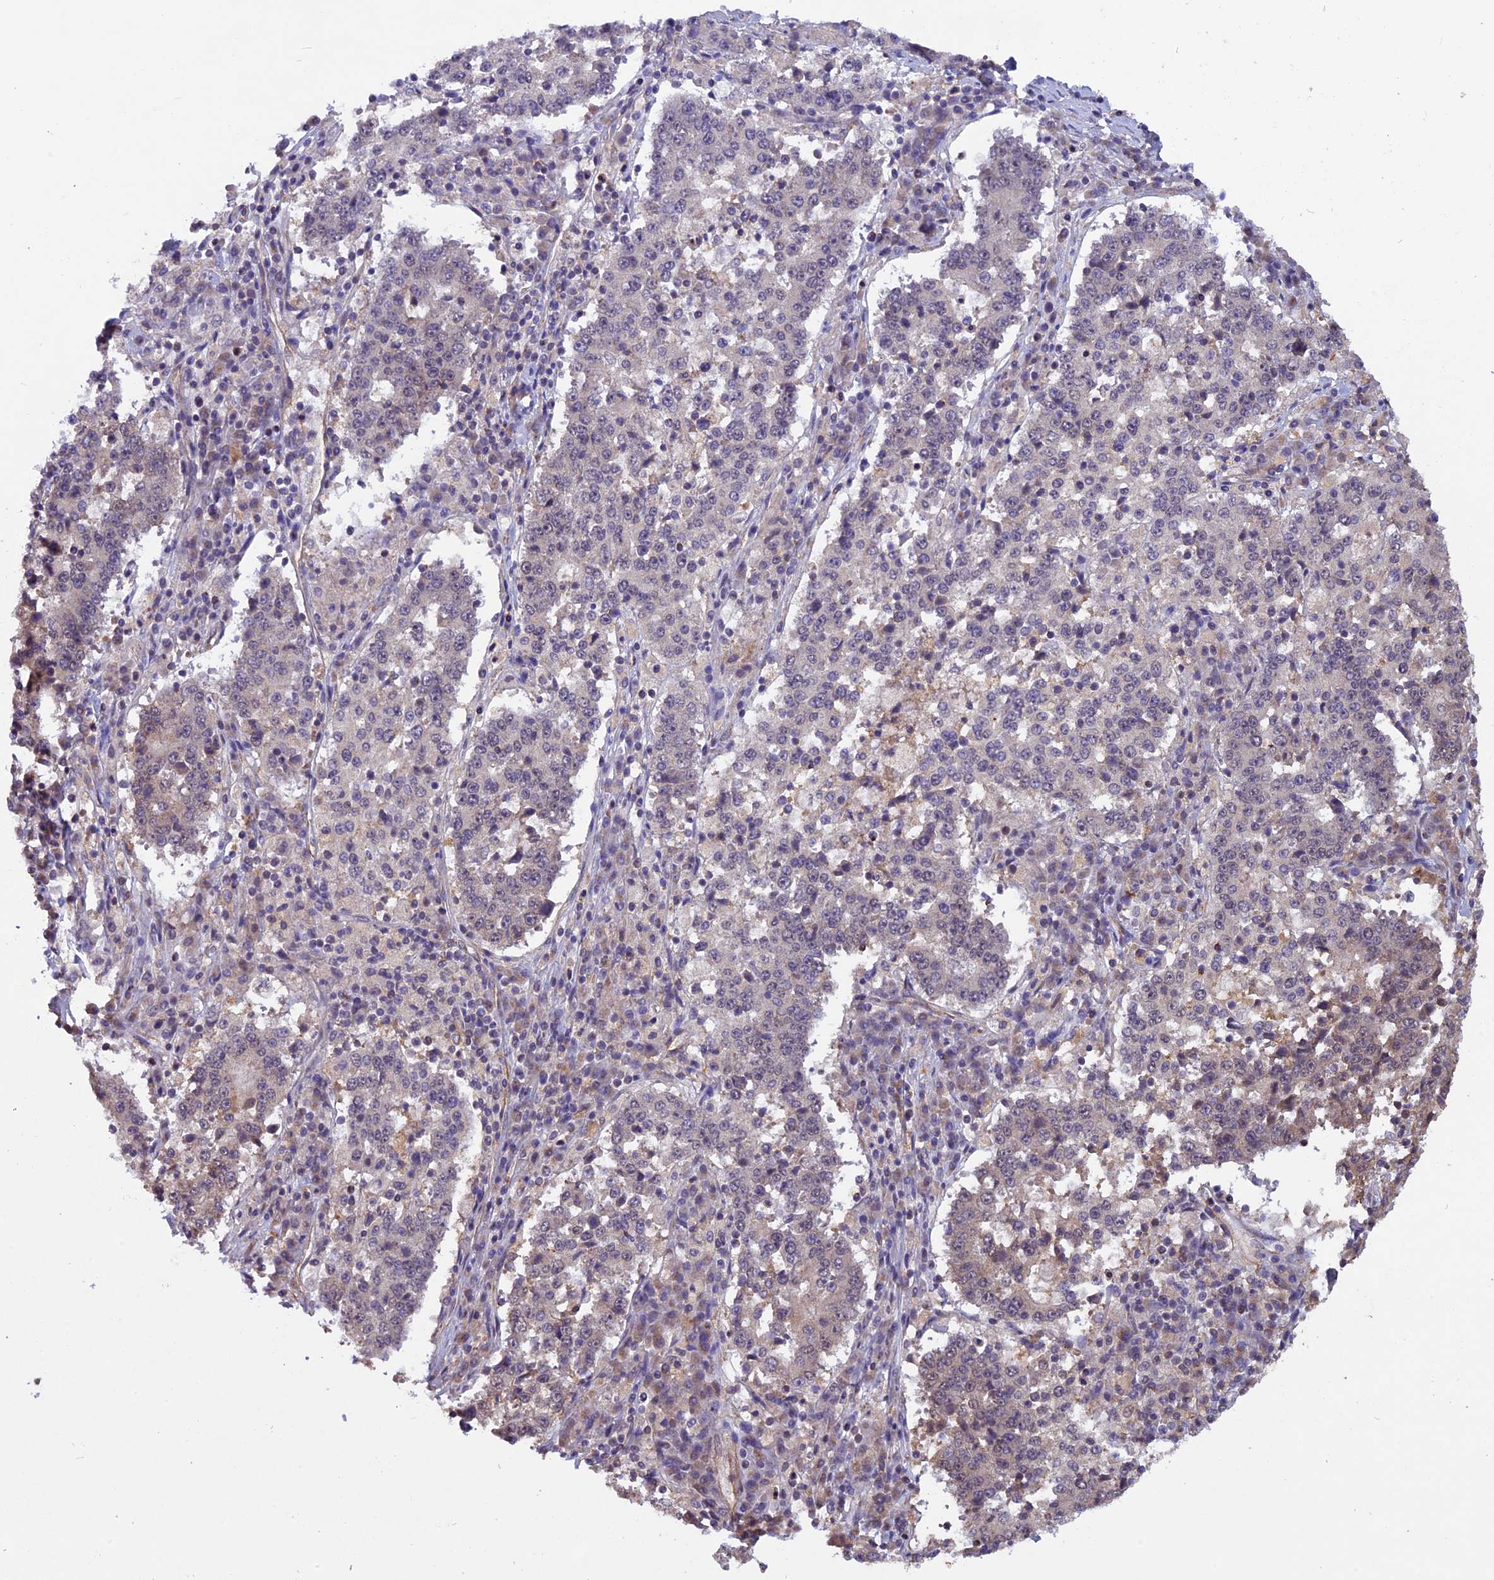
{"staining": {"intensity": "weak", "quantity": "25%-75%", "location": "cytoplasmic/membranous"}, "tissue": "stomach cancer", "cell_type": "Tumor cells", "image_type": "cancer", "snomed": [{"axis": "morphology", "description": "Adenocarcinoma, NOS"}, {"axis": "topography", "description": "Stomach"}], "caption": "Stomach adenocarcinoma stained for a protein demonstrates weak cytoplasmic/membranous positivity in tumor cells.", "gene": "C3orf70", "patient": {"sex": "male", "age": 59}}